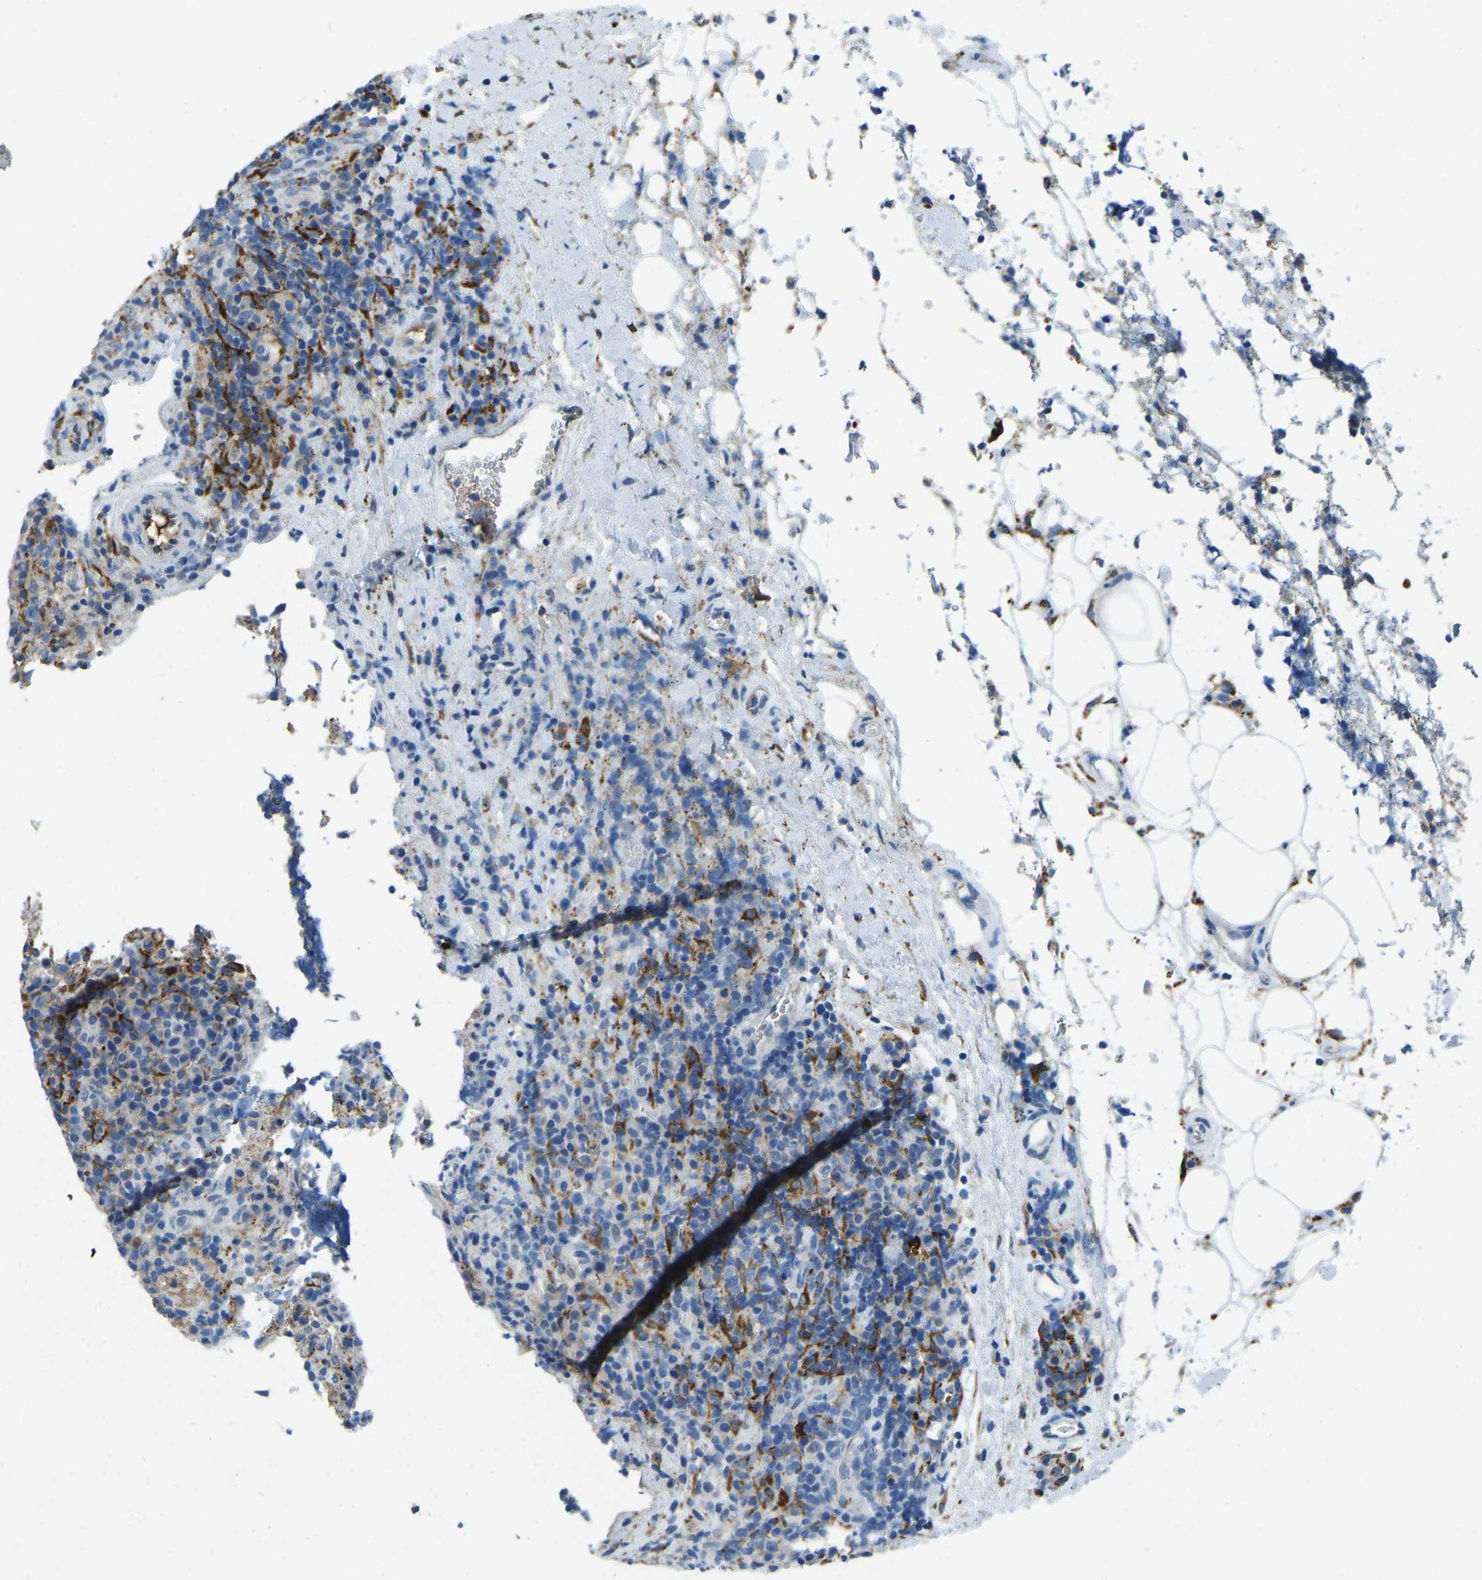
{"staining": {"intensity": "negative", "quantity": "none", "location": "none"}, "tissue": "lymphoma", "cell_type": "Tumor cells", "image_type": "cancer", "snomed": [{"axis": "morphology", "description": "Malignant lymphoma, non-Hodgkin's type, High grade"}, {"axis": "topography", "description": "Lymph node"}], "caption": "IHC image of lymphoma stained for a protein (brown), which demonstrates no expression in tumor cells. The staining was performed using DAB (3,3'-diaminobenzidine) to visualize the protein expression in brown, while the nuclei were stained in blue with hematoxylin (Magnification: 20x).", "gene": "THBS4", "patient": {"sex": "female", "age": 76}}